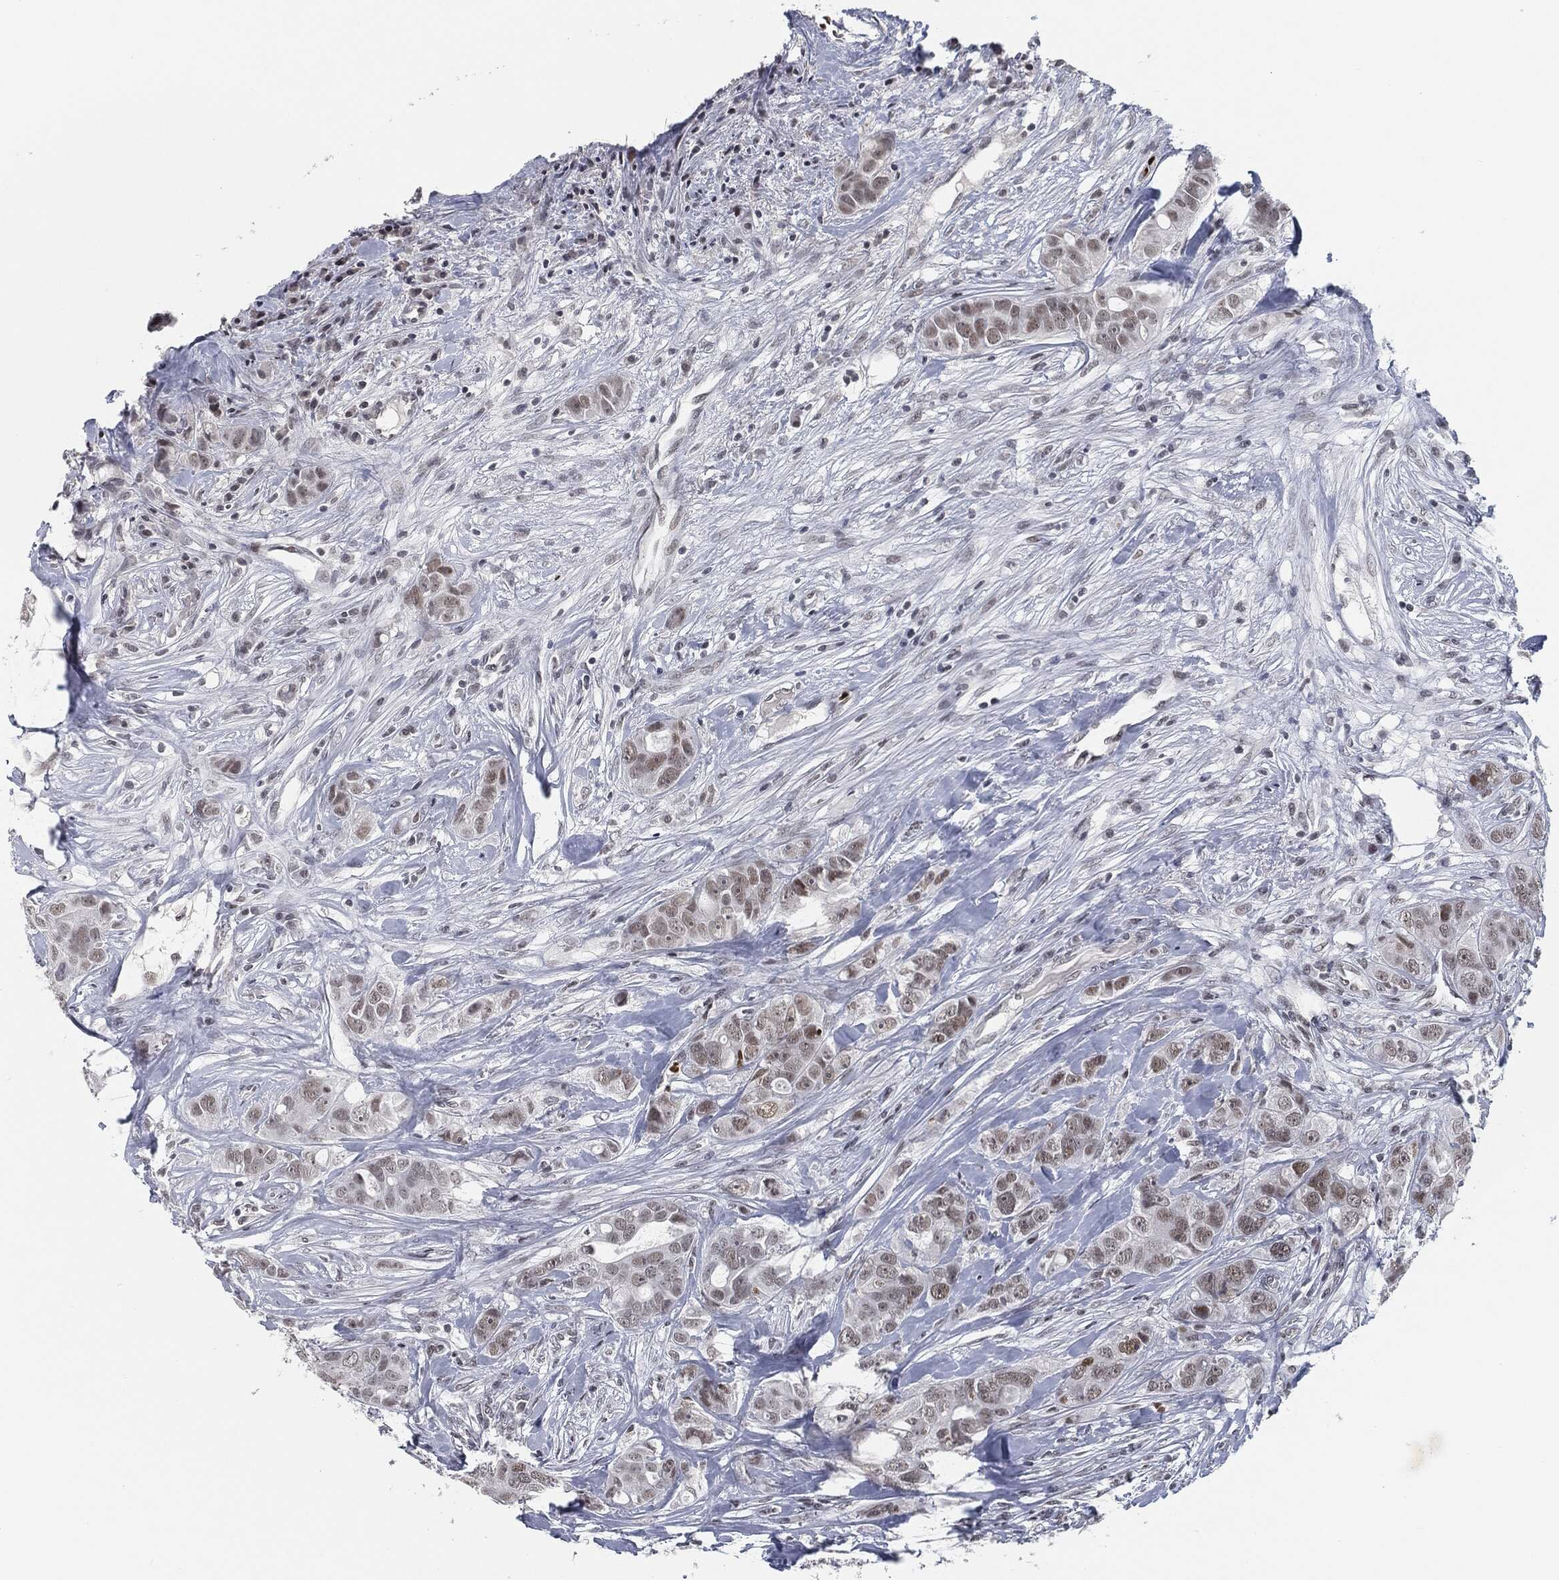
{"staining": {"intensity": "moderate", "quantity": "25%-75%", "location": "nuclear"}, "tissue": "breast cancer", "cell_type": "Tumor cells", "image_type": "cancer", "snomed": [{"axis": "morphology", "description": "Duct carcinoma"}, {"axis": "topography", "description": "Breast"}], "caption": "Moderate nuclear positivity is present in approximately 25%-75% of tumor cells in breast cancer (intraductal carcinoma). Immunohistochemistry stains the protein of interest in brown and the nuclei are stained blue.", "gene": "ANXA1", "patient": {"sex": "female", "age": 43}}